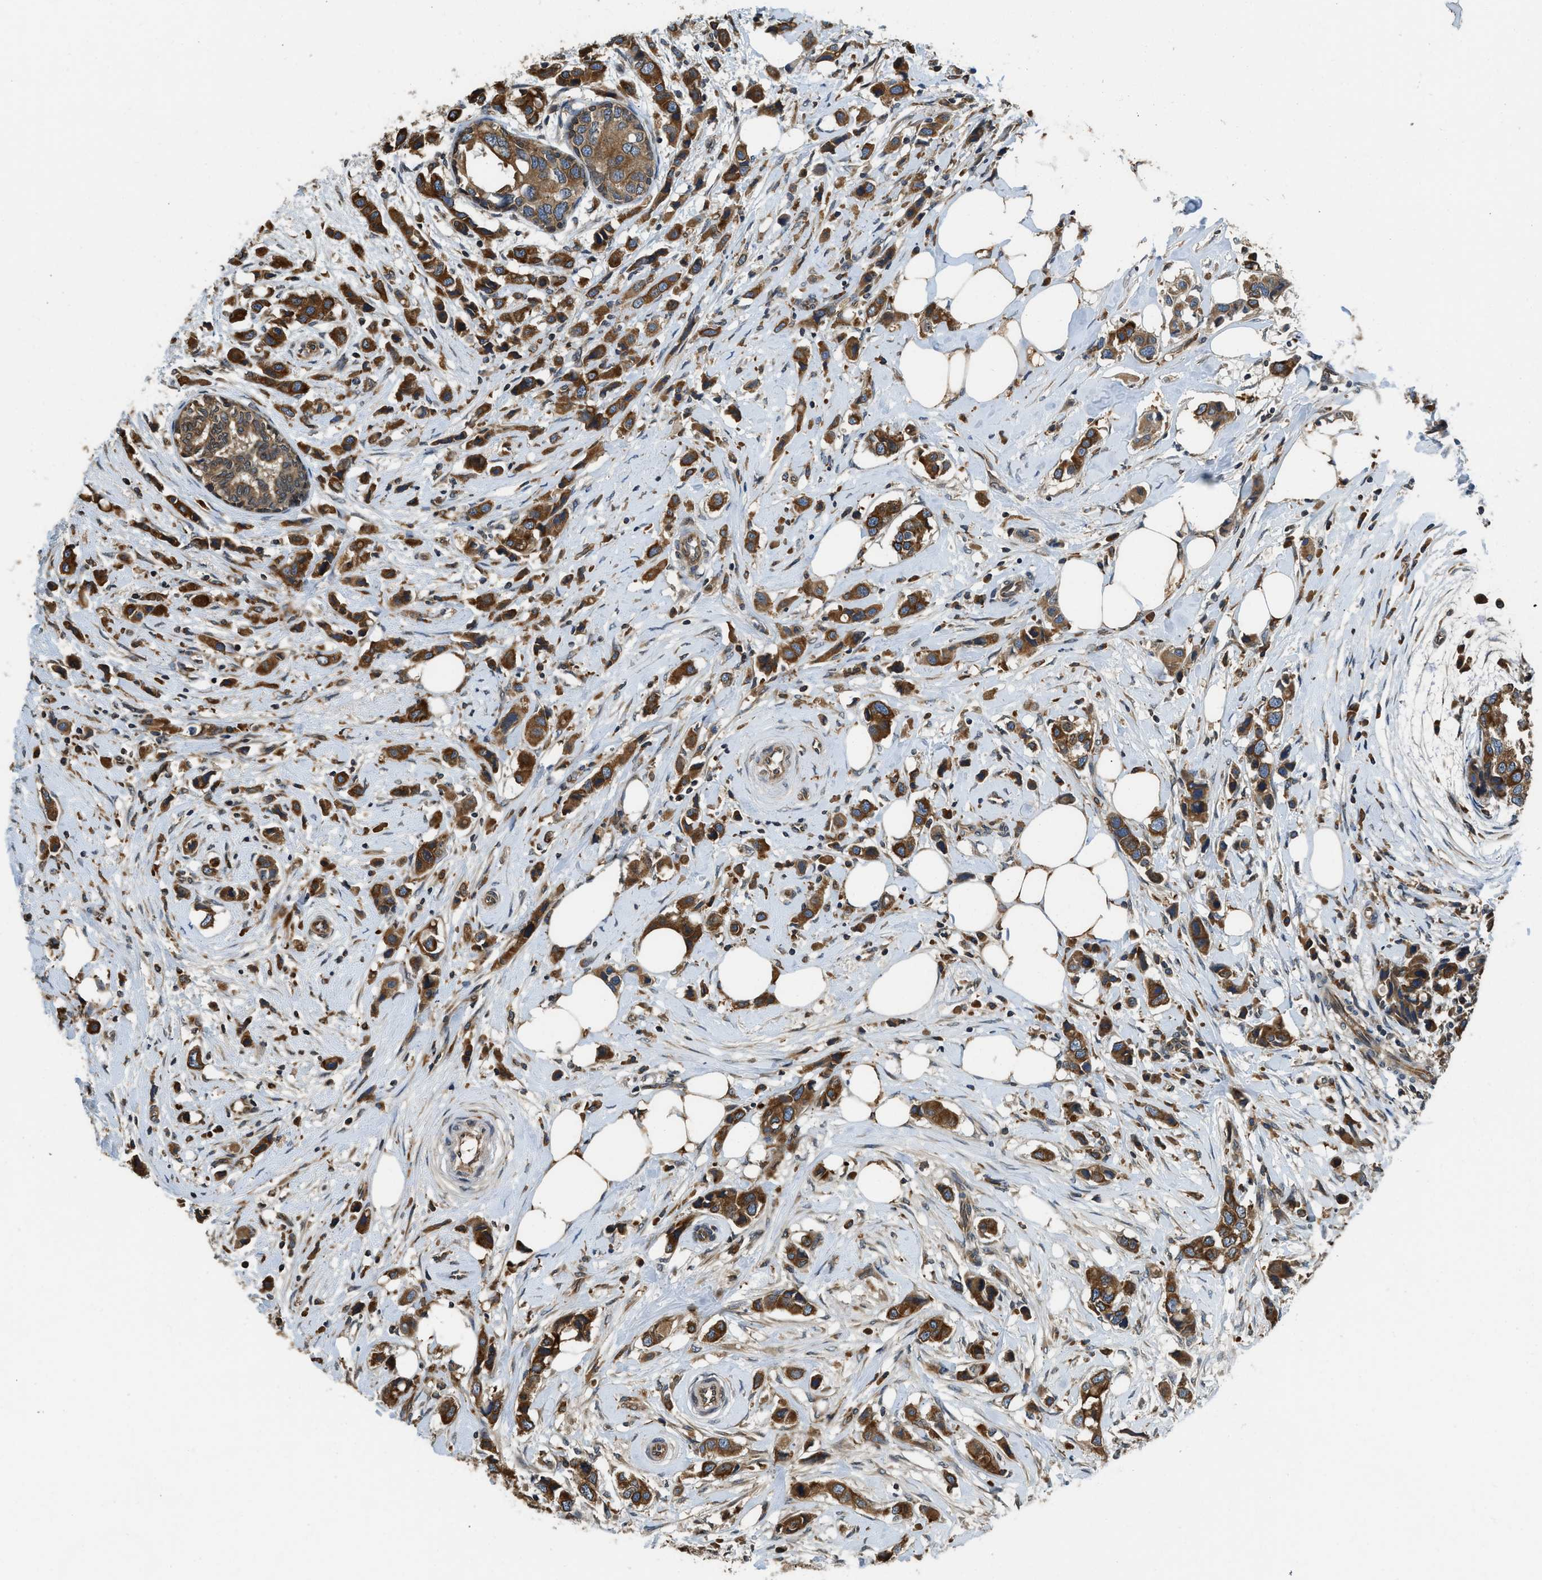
{"staining": {"intensity": "strong", "quantity": ">75%", "location": "cytoplasmic/membranous"}, "tissue": "breast cancer", "cell_type": "Tumor cells", "image_type": "cancer", "snomed": [{"axis": "morphology", "description": "Normal tissue, NOS"}, {"axis": "morphology", "description": "Duct carcinoma"}, {"axis": "topography", "description": "Breast"}], "caption": "Protein expression analysis of human breast cancer reveals strong cytoplasmic/membranous positivity in about >75% of tumor cells. (DAB (3,3'-diaminobenzidine) IHC, brown staining for protein, blue staining for nuclei).", "gene": "BCAP31", "patient": {"sex": "female", "age": 50}}